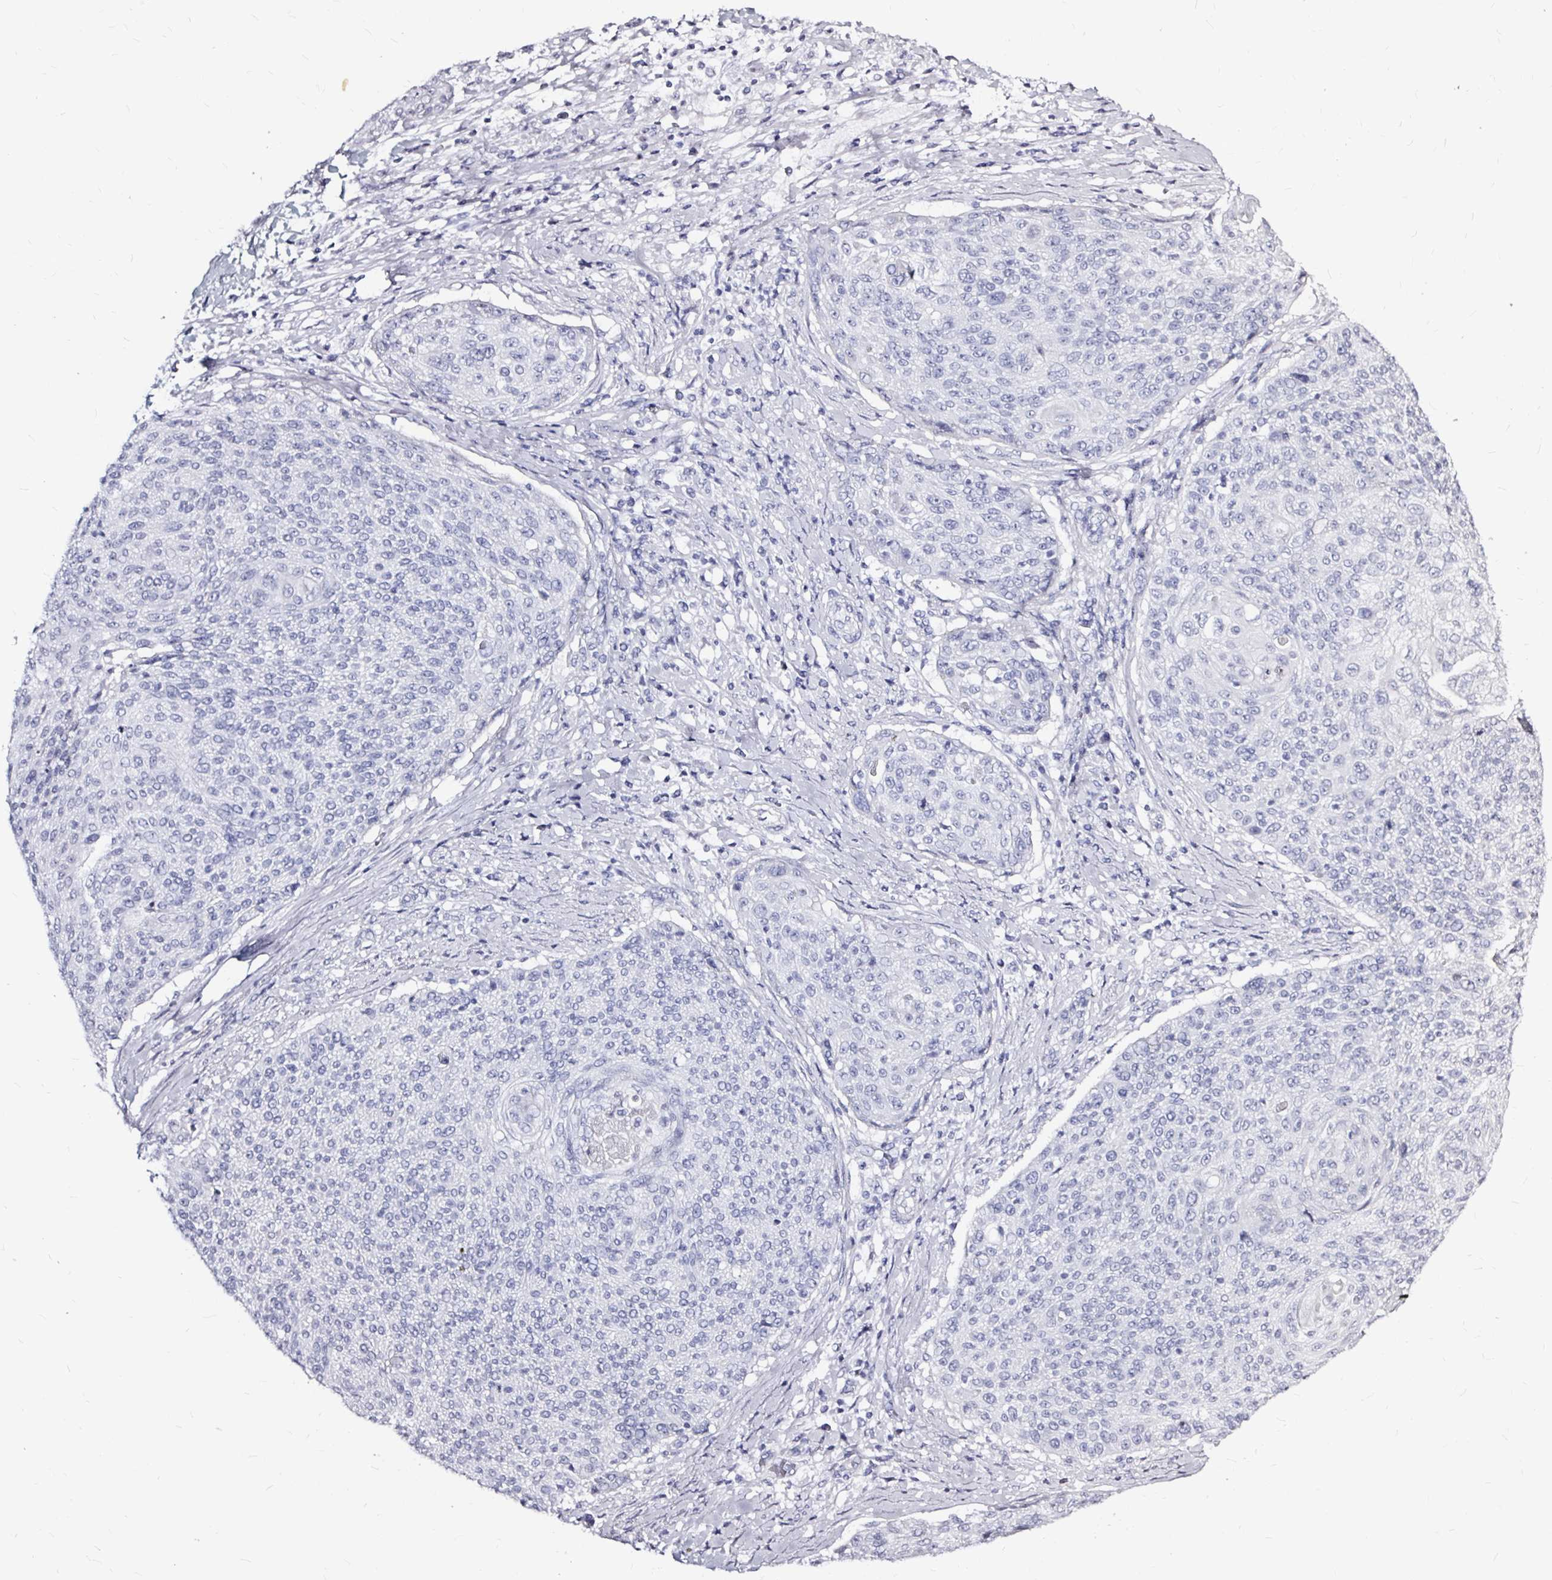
{"staining": {"intensity": "negative", "quantity": "none", "location": "none"}, "tissue": "cervical cancer", "cell_type": "Tumor cells", "image_type": "cancer", "snomed": [{"axis": "morphology", "description": "Squamous cell carcinoma, NOS"}, {"axis": "topography", "description": "Cervix"}], "caption": "Tumor cells show no significant expression in cervical squamous cell carcinoma.", "gene": "LUZP4", "patient": {"sex": "female", "age": 31}}